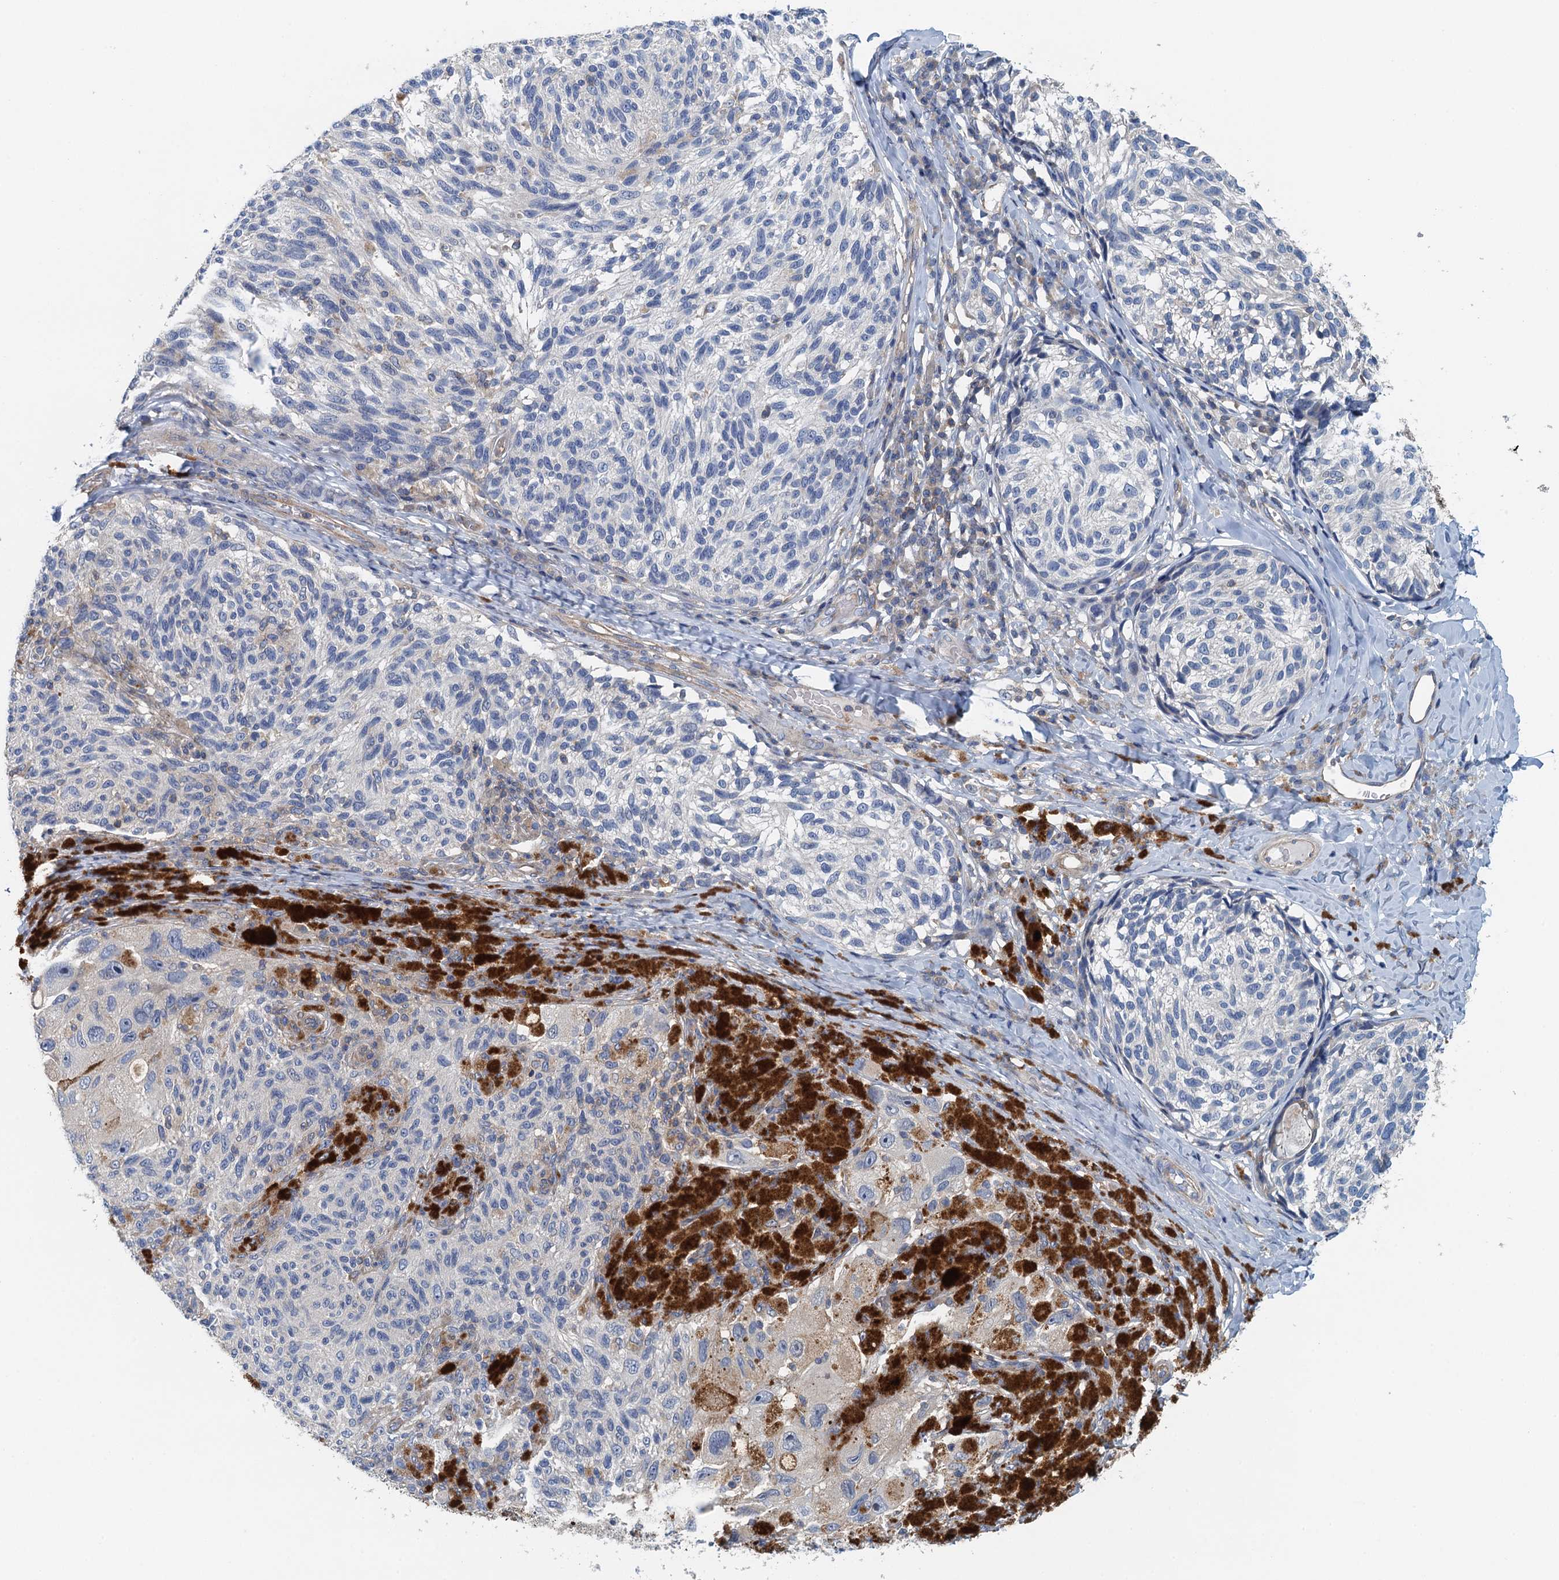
{"staining": {"intensity": "negative", "quantity": "none", "location": "none"}, "tissue": "melanoma", "cell_type": "Tumor cells", "image_type": "cancer", "snomed": [{"axis": "morphology", "description": "Malignant melanoma, NOS"}, {"axis": "topography", "description": "Skin"}], "caption": "The micrograph reveals no significant expression in tumor cells of melanoma.", "gene": "PPP1R14D", "patient": {"sex": "female", "age": 73}}